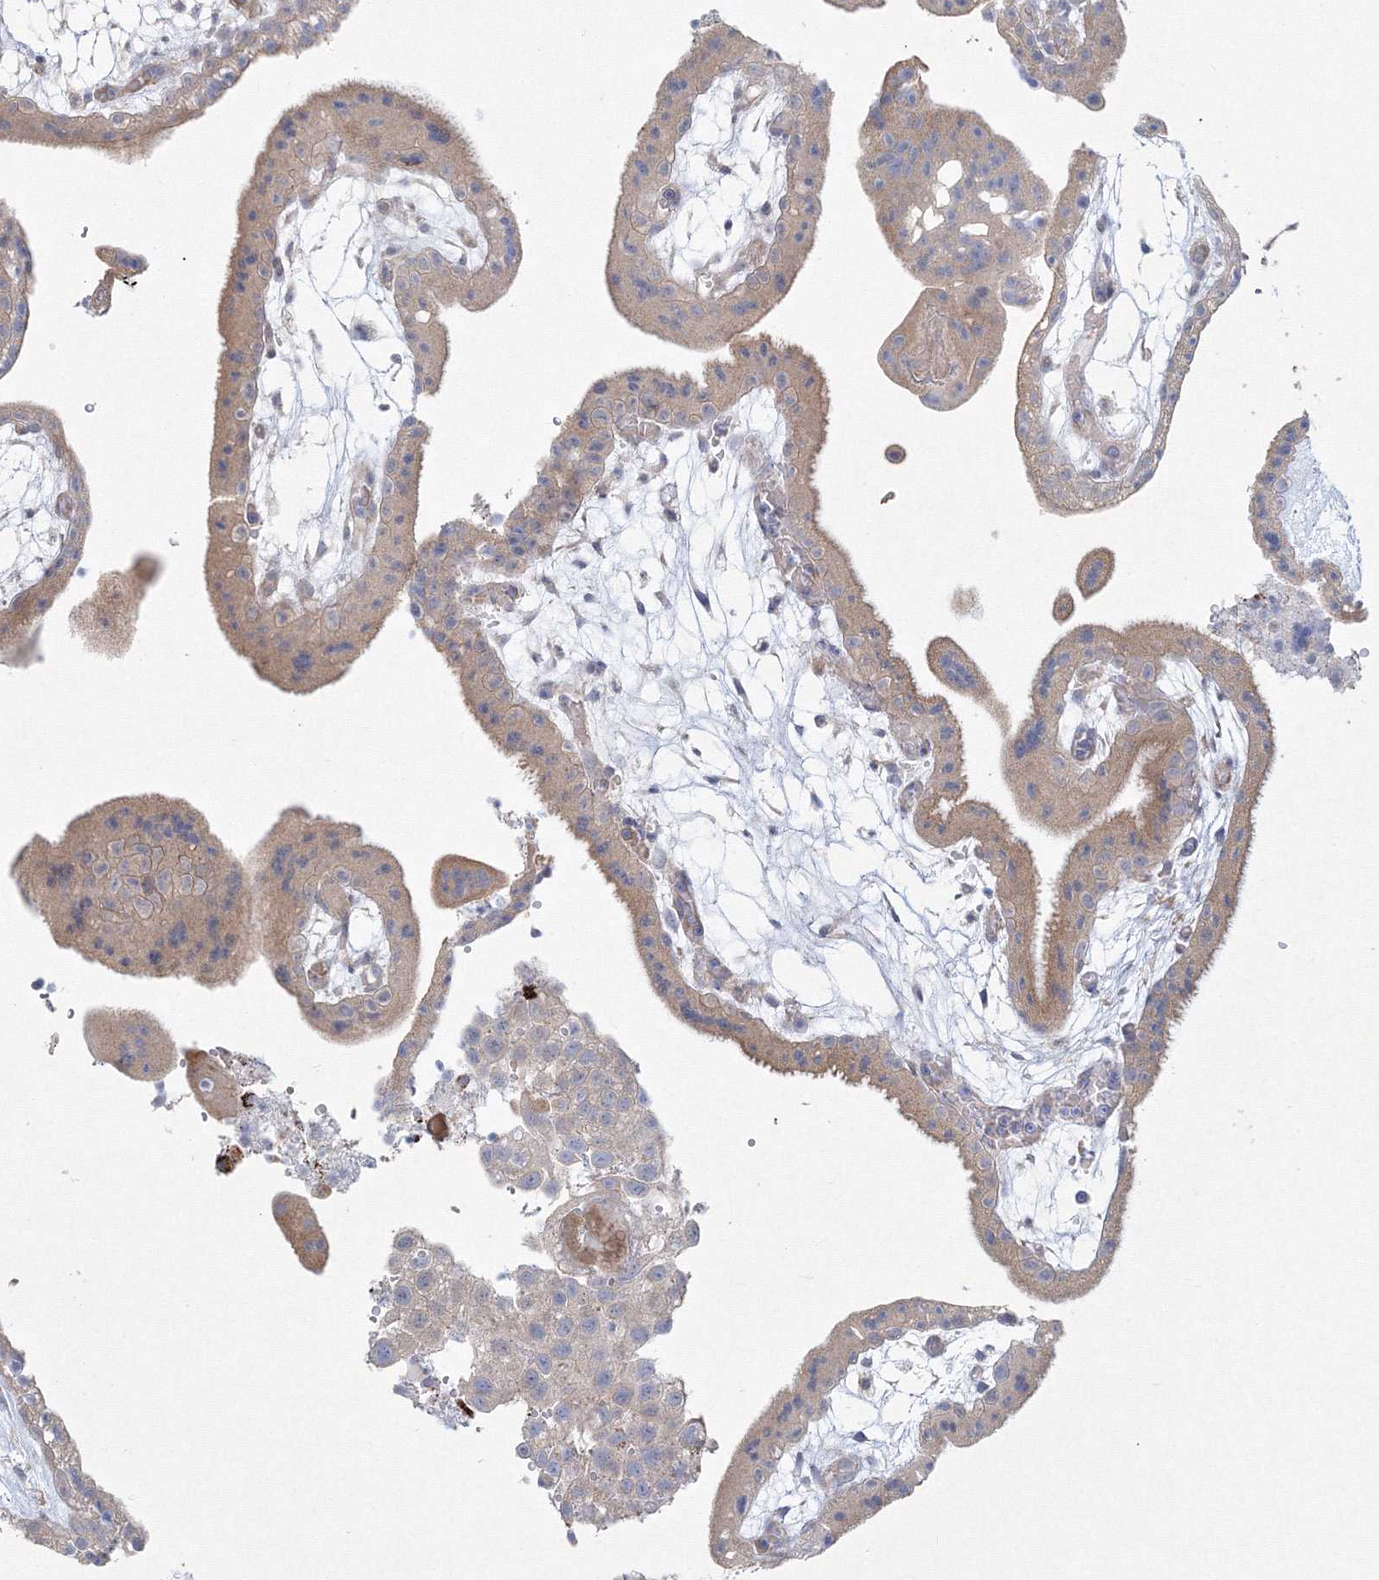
{"staining": {"intensity": "moderate", "quantity": ">75%", "location": "cytoplasmic/membranous"}, "tissue": "placenta", "cell_type": "Decidual cells", "image_type": "normal", "snomed": [{"axis": "morphology", "description": "Normal tissue, NOS"}, {"axis": "topography", "description": "Placenta"}], "caption": "Immunohistochemistry (DAB) staining of benign human placenta exhibits moderate cytoplasmic/membranous protein expression in about >75% of decidual cells.", "gene": "WDR49", "patient": {"sex": "female", "age": 18}}